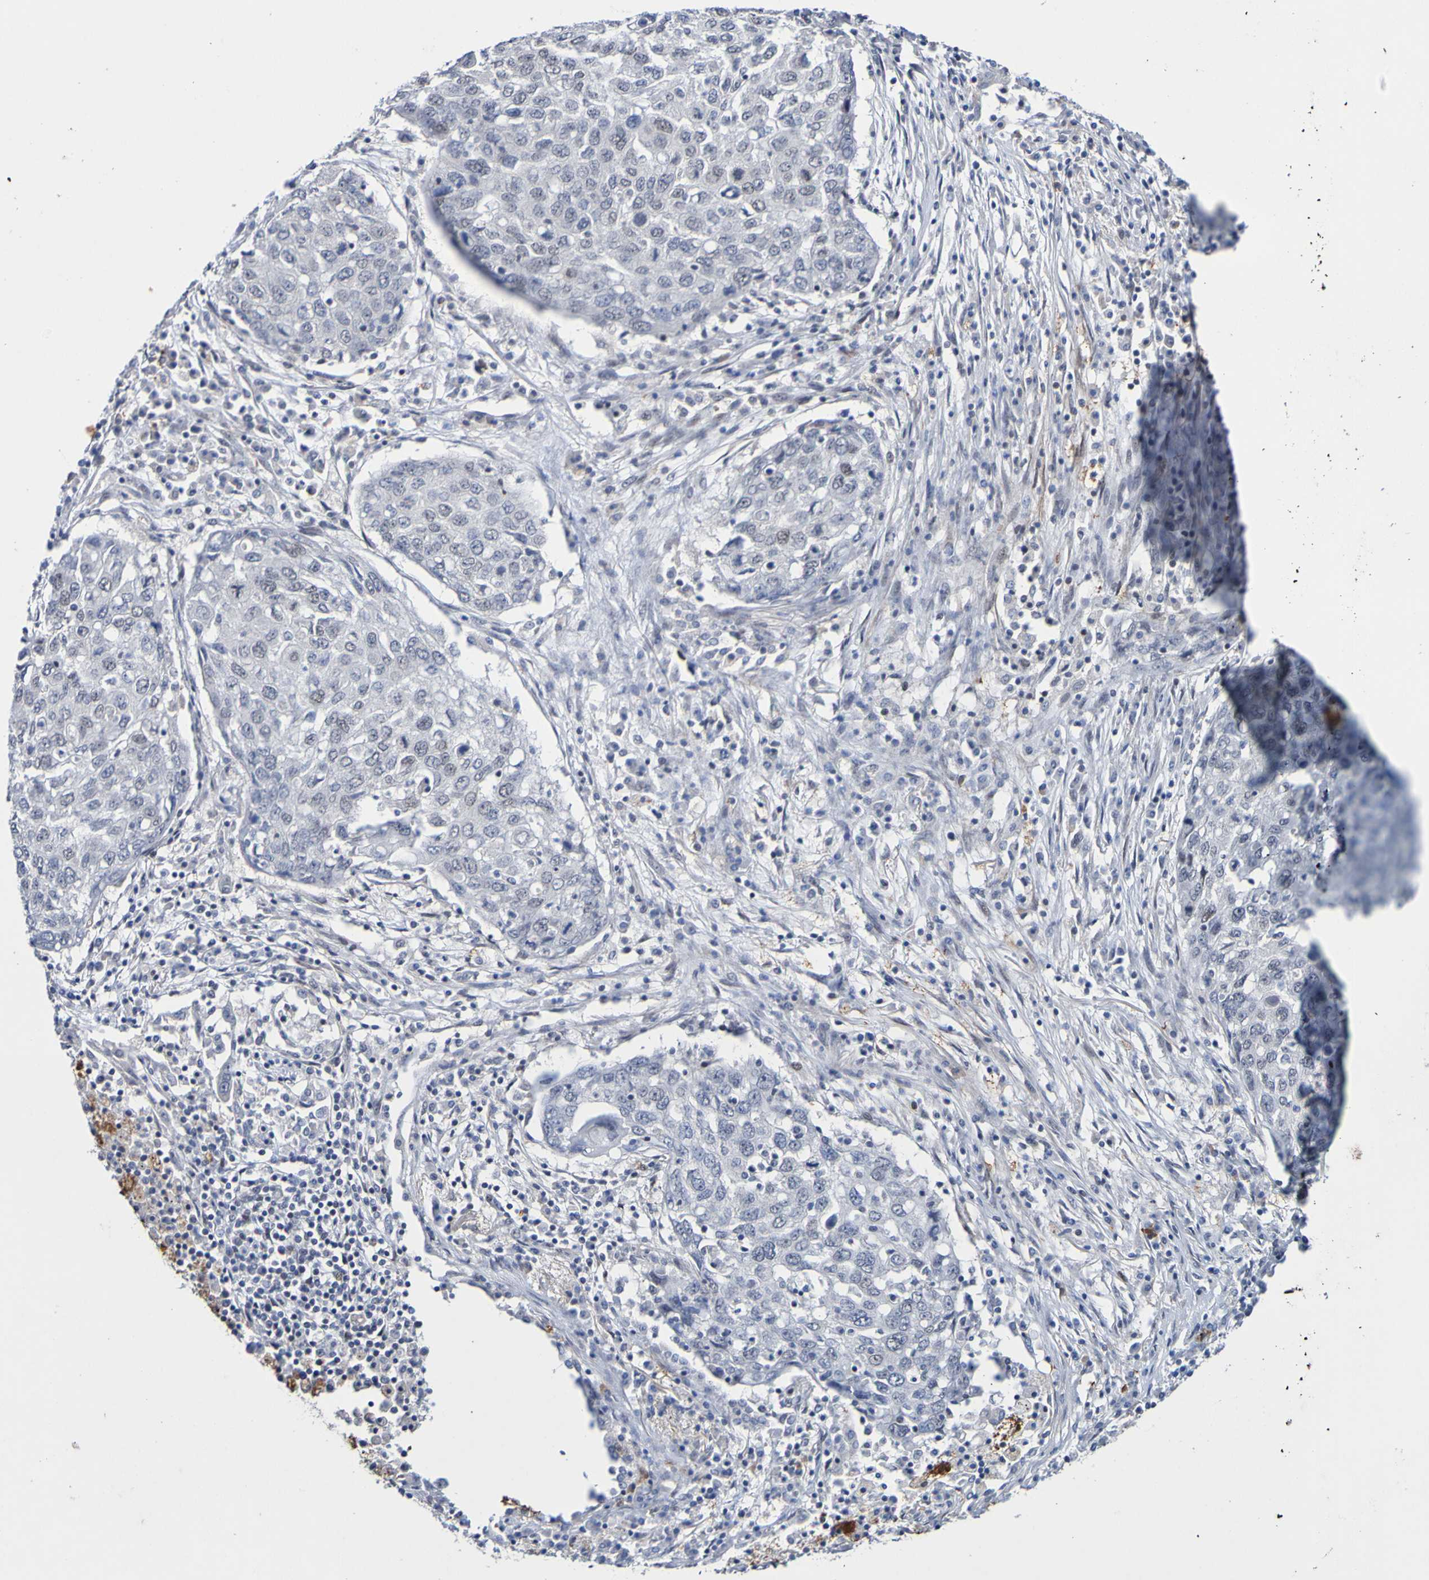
{"staining": {"intensity": "weak", "quantity": "<25%", "location": "nuclear"}, "tissue": "lung cancer", "cell_type": "Tumor cells", "image_type": "cancer", "snomed": [{"axis": "morphology", "description": "Squamous cell carcinoma, NOS"}, {"axis": "topography", "description": "Lung"}], "caption": "Immunohistochemical staining of squamous cell carcinoma (lung) demonstrates no significant expression in tumor cells.", "gene": "PCGF1", "patient": {"sex": "female", "age": 63}}